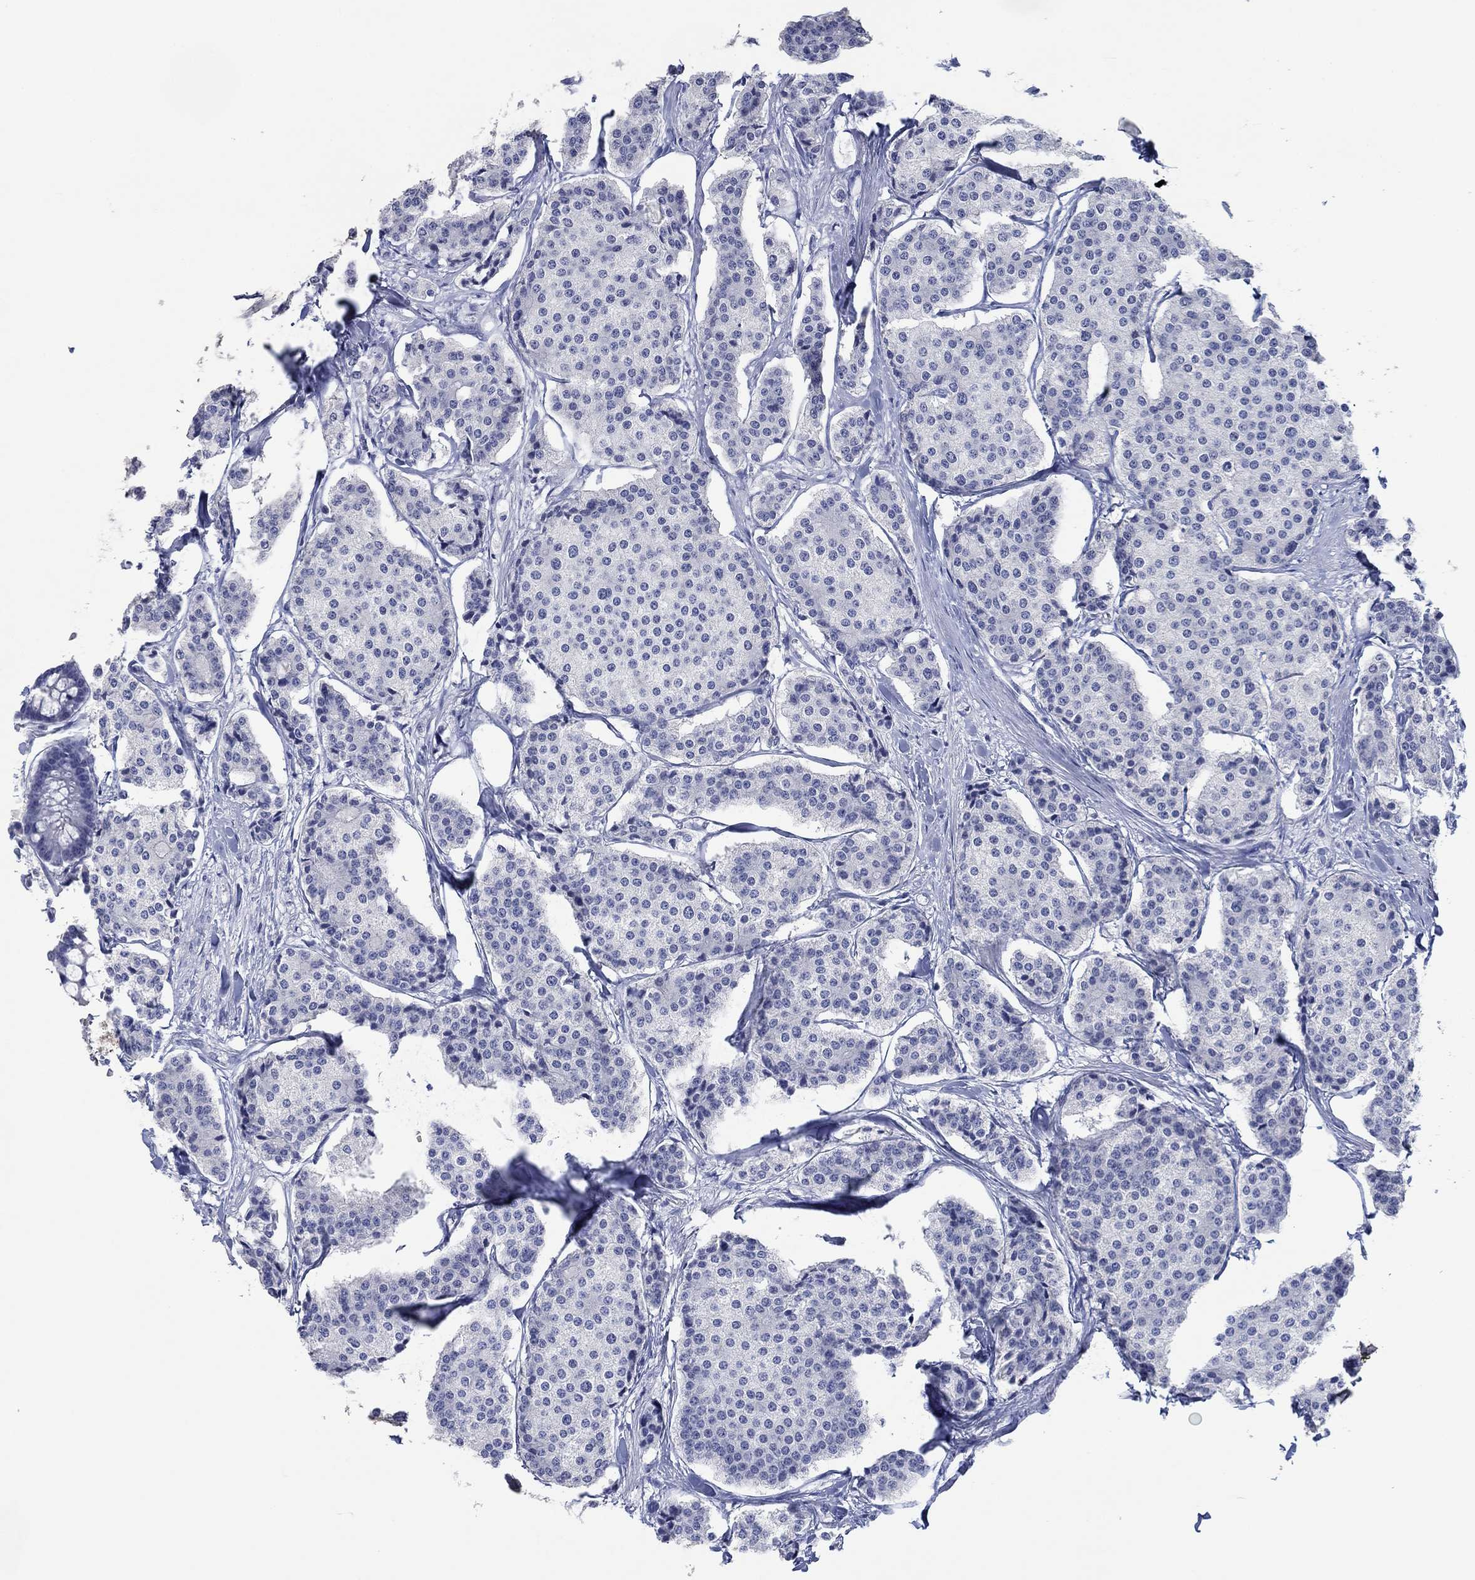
{"staining": {"intensity": "negative", "quantity": "none", "location": "none"}, "tissue": "carcinoid", "cell_type": "Tumor cells", "image_type": "cancer", "snomed": [{"axis": "morphology", "description": "Carcinoid, malignant, NOS"}, {"axis": "topography", "description": "Small intestine"}], "caption": "Tumor cells are negative for brown protein staining in carcinoid (malignant).", "gene": "POU5F1", "patient": {"sex": "female", "age": 65}}